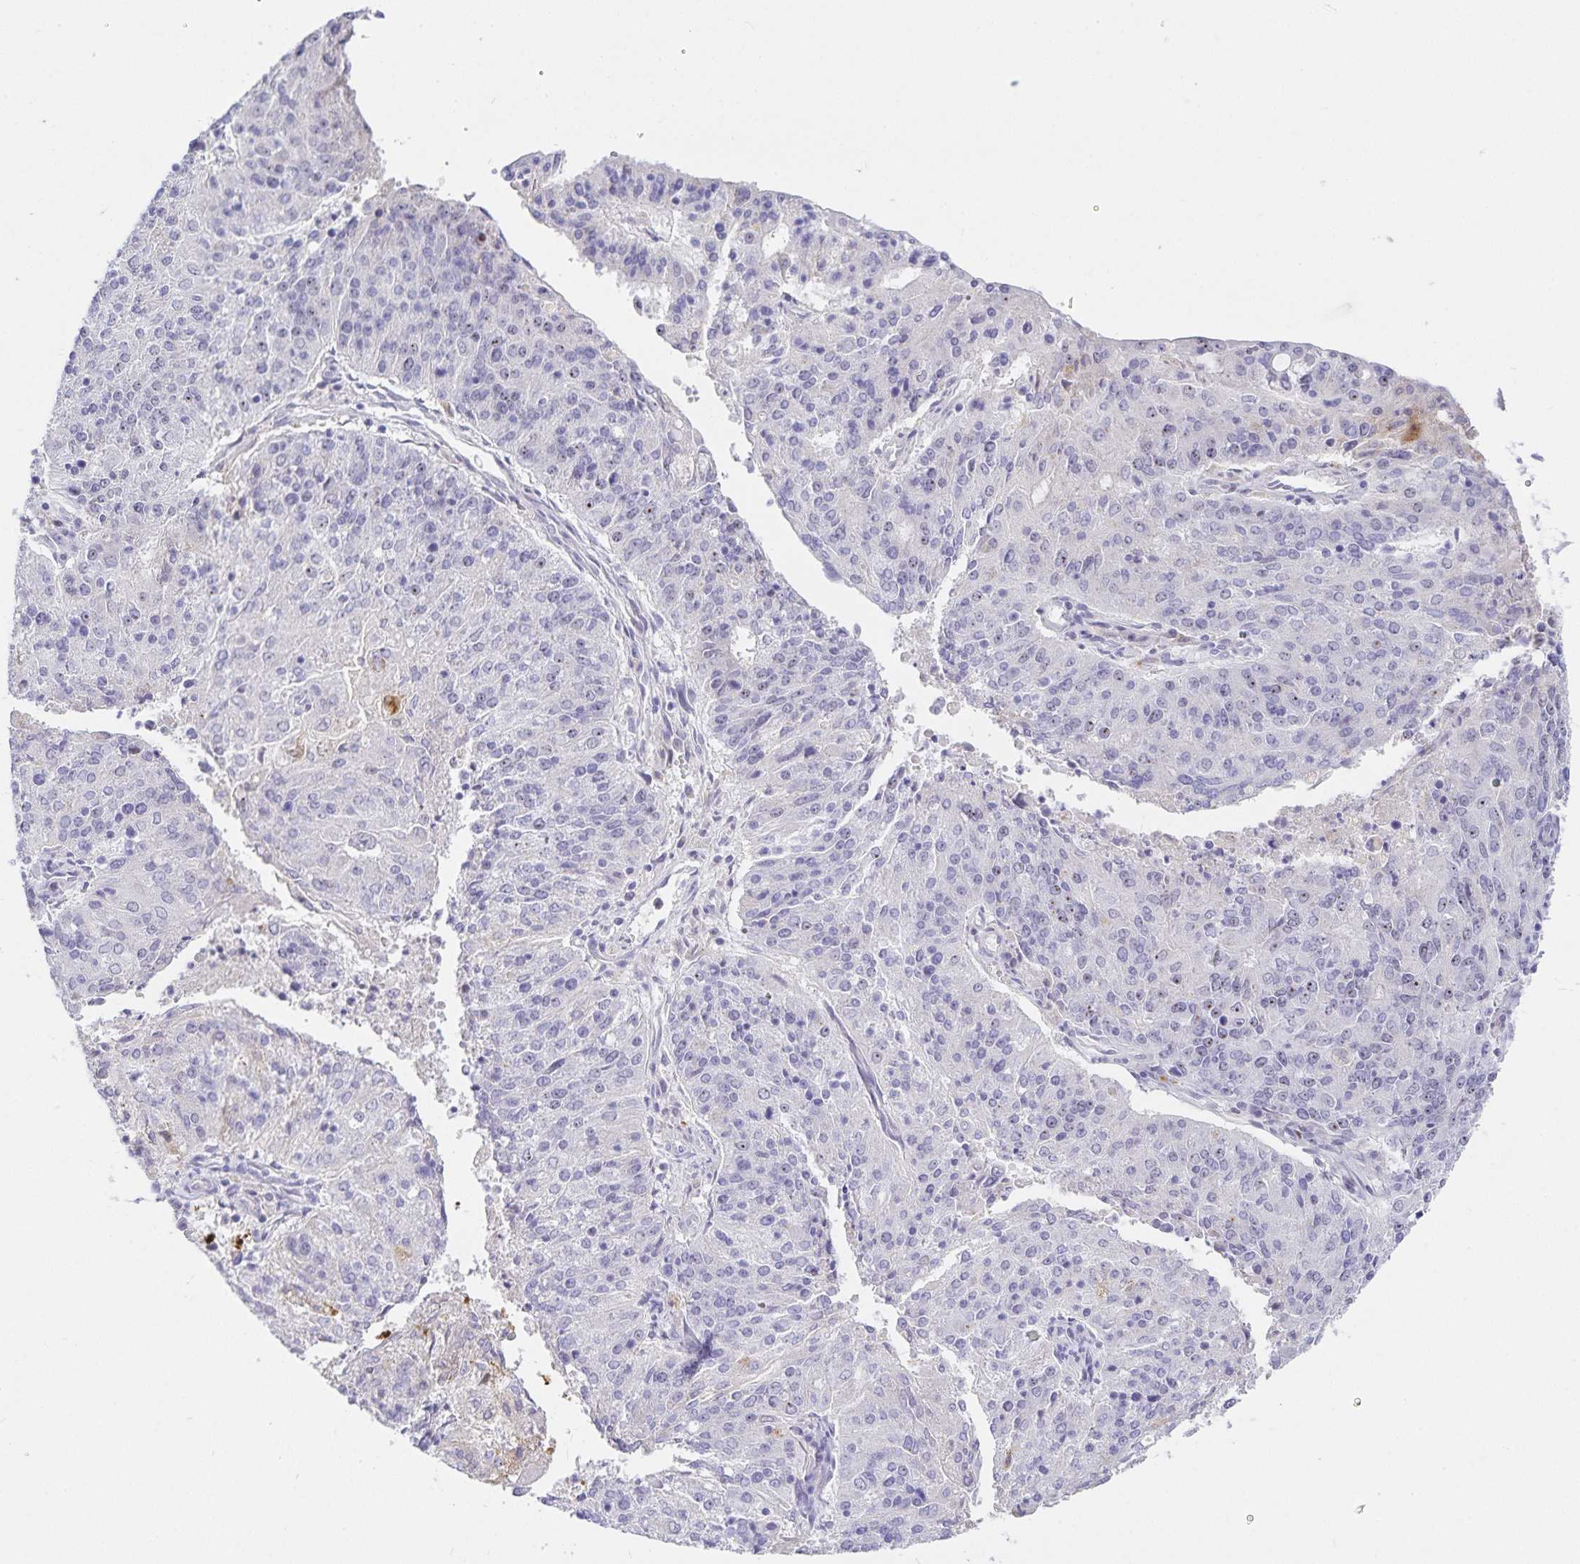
{"staining": {"intensity": "moderate", "quantity": "<25%", "location": "cytoplasmic/membranous"}, "tissue": "endometrial cancer", "cell_type": "Tumor cells", "image_type": "cancer", "snomed": [{"axis": "morphology", "description": "Adenocarcinoma, NOS"}, {"axis": "topography", "description": "Endometrium"}], "caption": "Endometrial adenocarcinoma was stained to show a protein in brown. There is low levels of moderate cytoplasmic/membranous expression in approximately <25% of tumor cells.", "gene": "KBTBD13", "patient": {"sex": "female", "age": 82}}